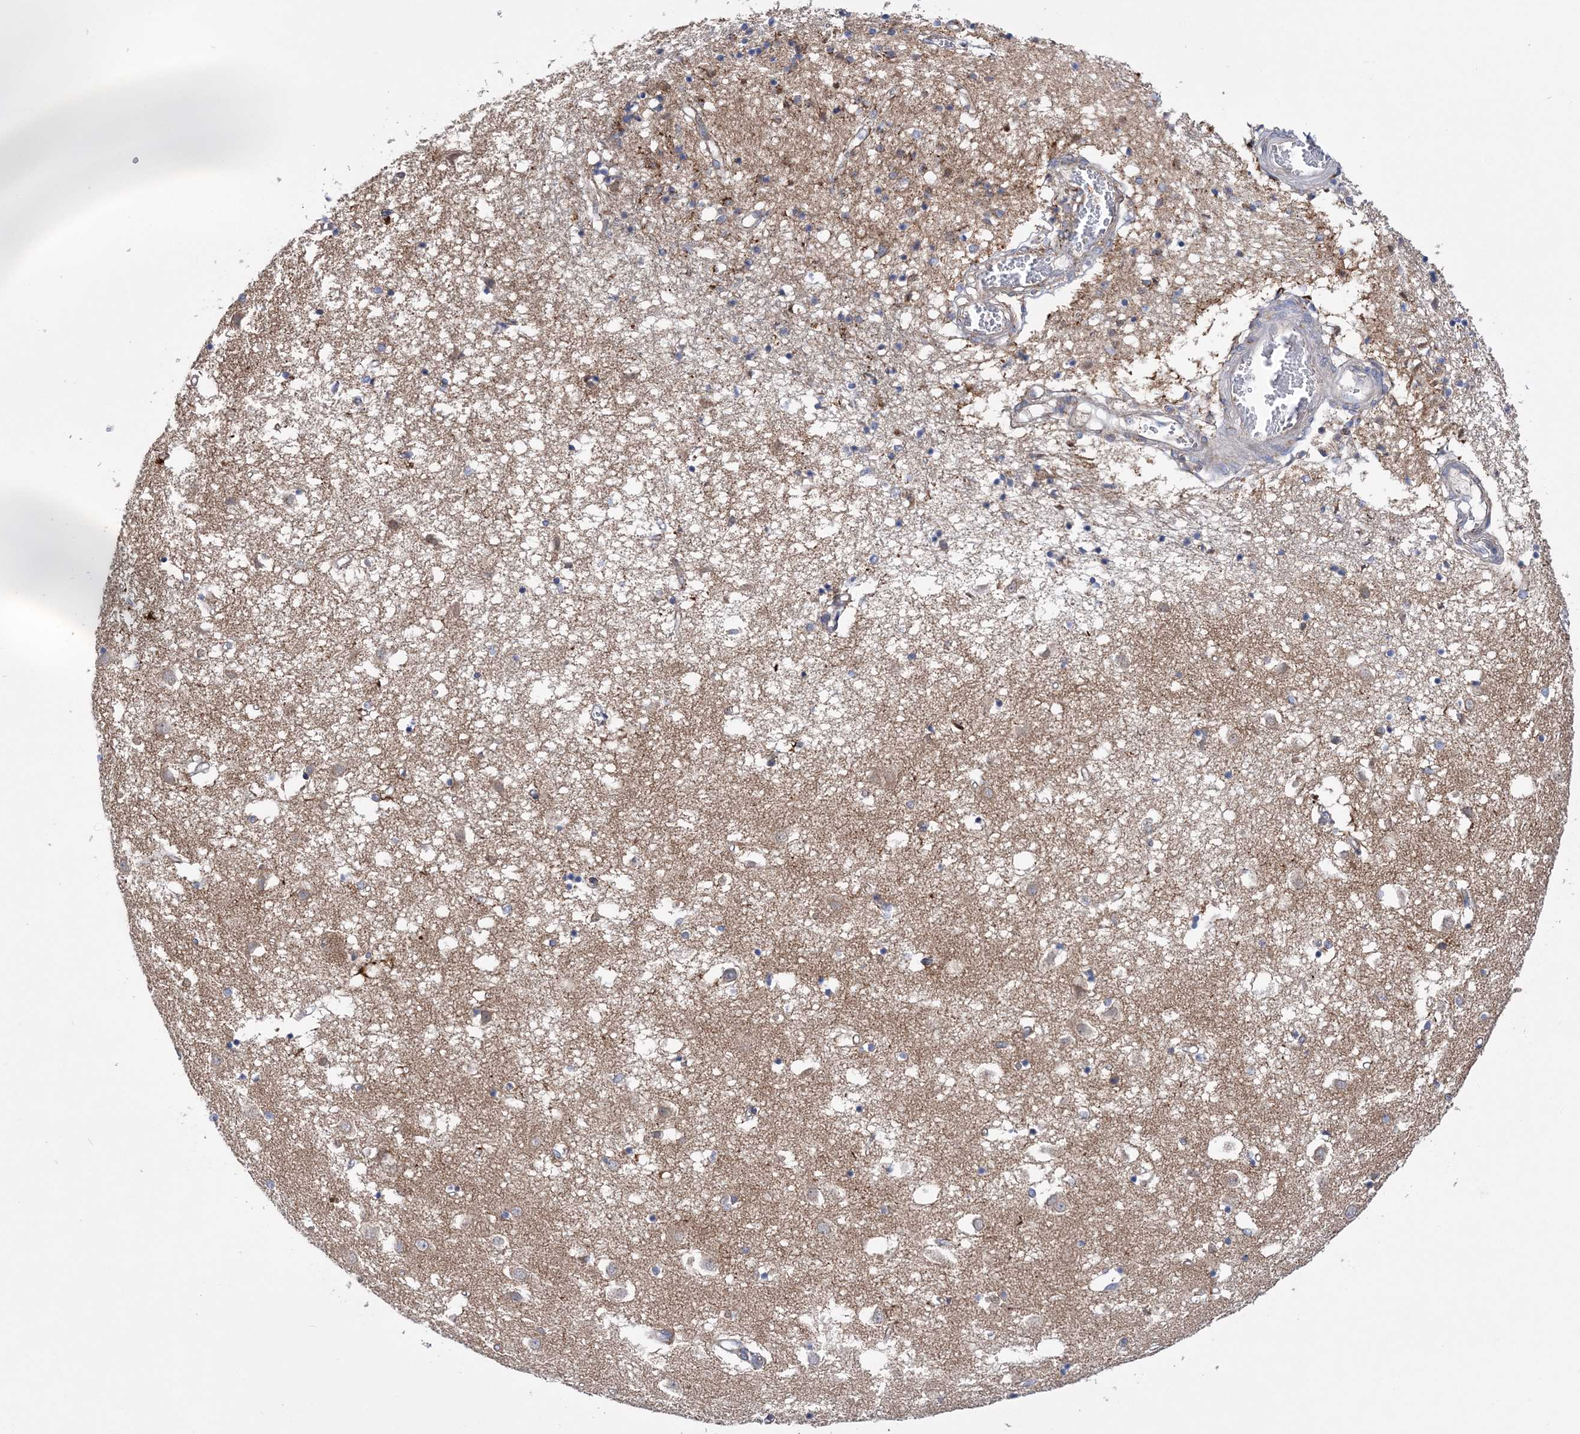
{"staining": {"intensity": "weak", "quantity": "<25%", "location": "cytoplasmic/membranous"}, "tissue": "caudate", "cell_type": "Glial cells", "image_type": "normal", "snomed": [{"axis": "morphology", "description": "Normal tissue, NOS"}, {"axis": "topography", "description": "Lateral ventricle wall"}], "caption": "High power microscopy image of an immunohistochemistry image of normal caudate, revealing no significant positivity in glial cells. Nuclei are stained in blue.", "gene": "COPB2", "patient": {"sex": "male", "age": 70}}